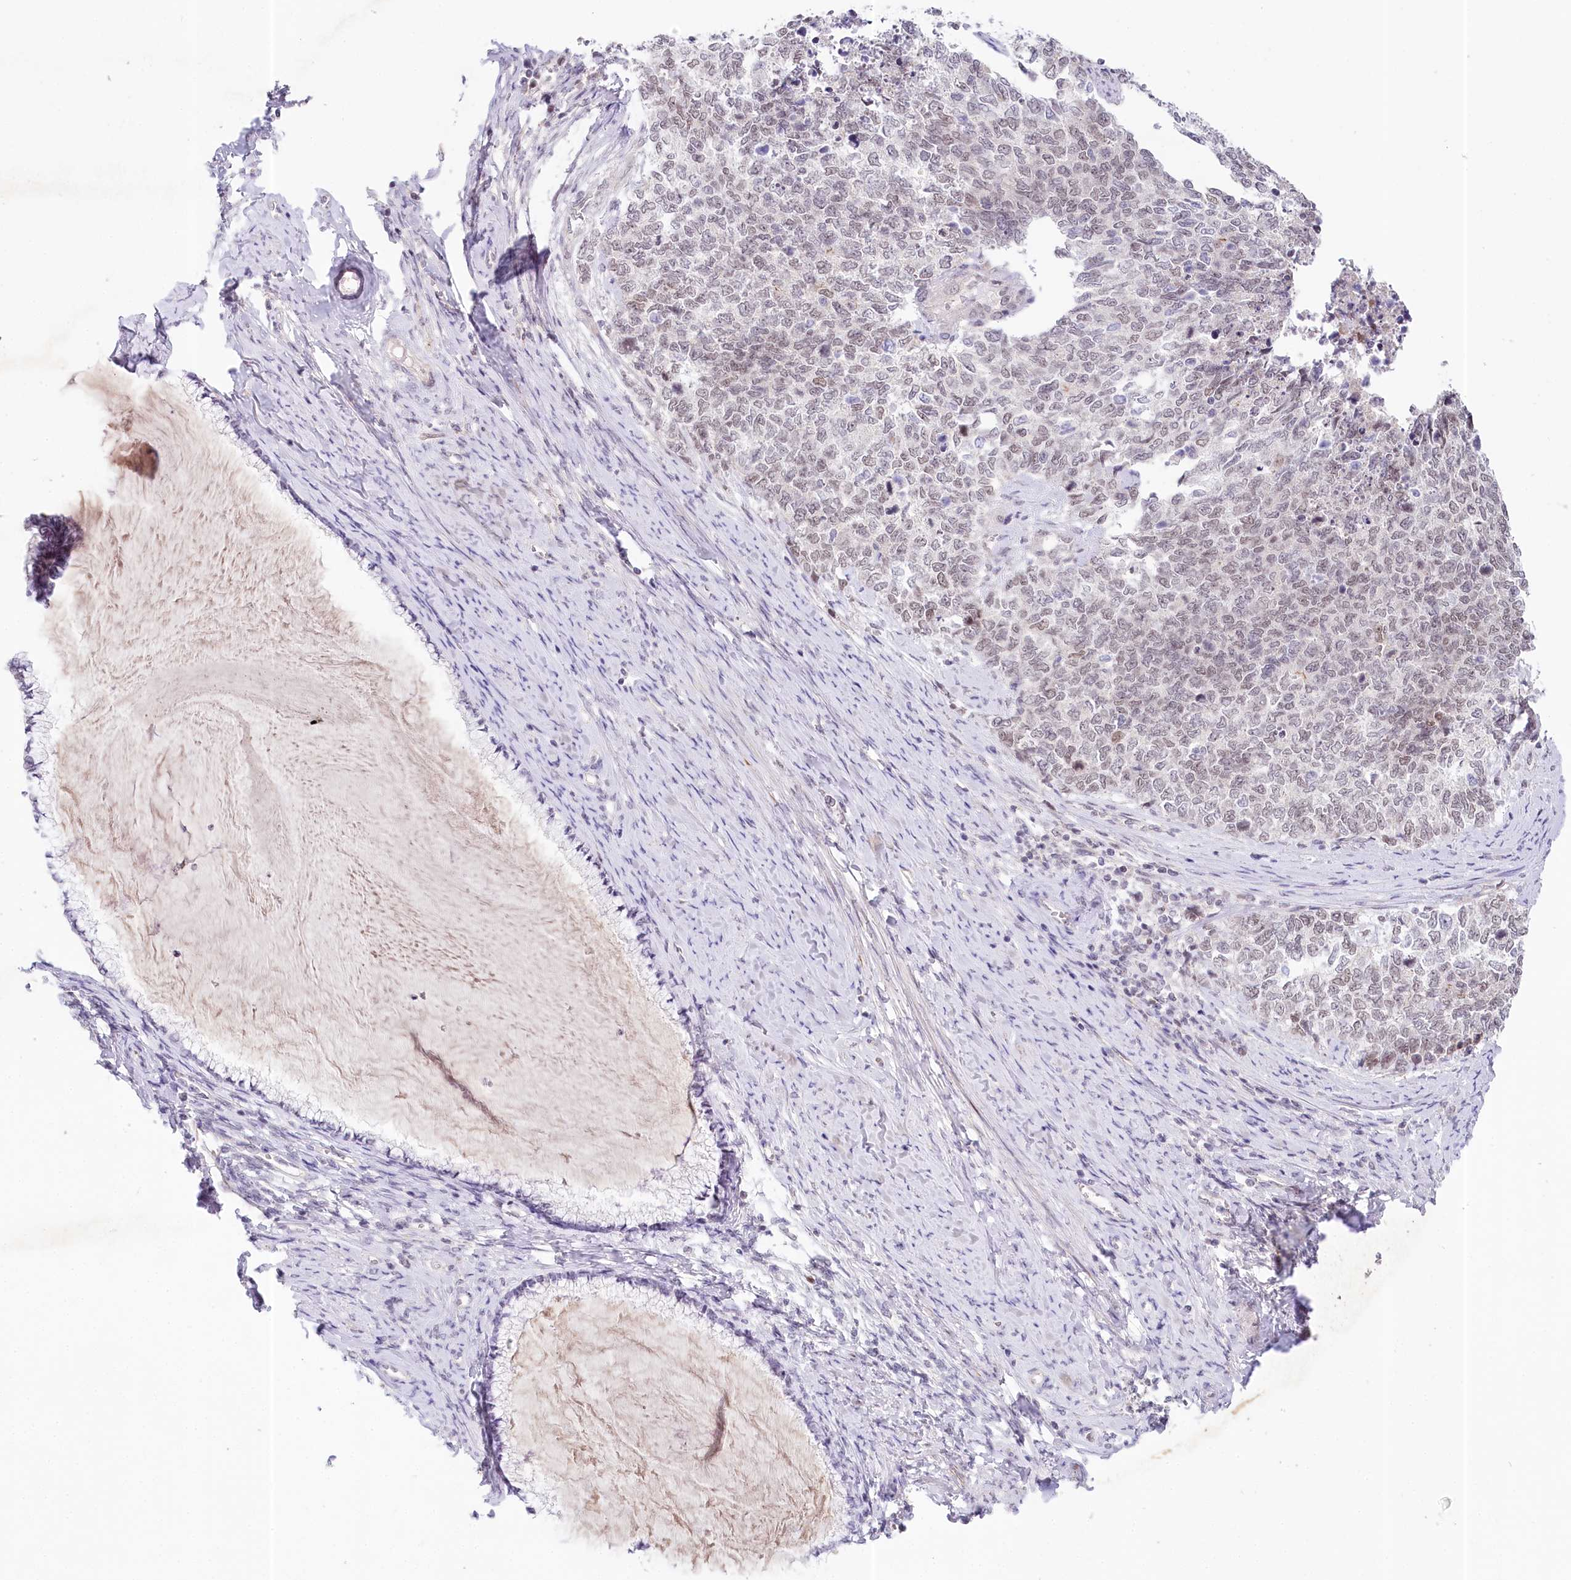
{"staining": {"intensity": "weak", "quantity": "25%-75%", "location": "nuclear"}, "tissue": "cervical cancer", "cell_type": "Tumor cells", "image_type": "cancer", "snomed": [{"axis": "morphology", "description": "Squamous cell carcinoma, NOS"}, {"axis": "topography", "description": "Cervix"}], "caption": "High-magnification brightfield microscopy of cervical cancer (squamous cell carcinoma) stained with DAB (brown) and counterstained with hematoxylin (blue). tumor cells exhibit weak nuclear staining is present in about25%-75% of cells.", "gene": "AMTN", "patient": {"sex": "female", "age": 63}}